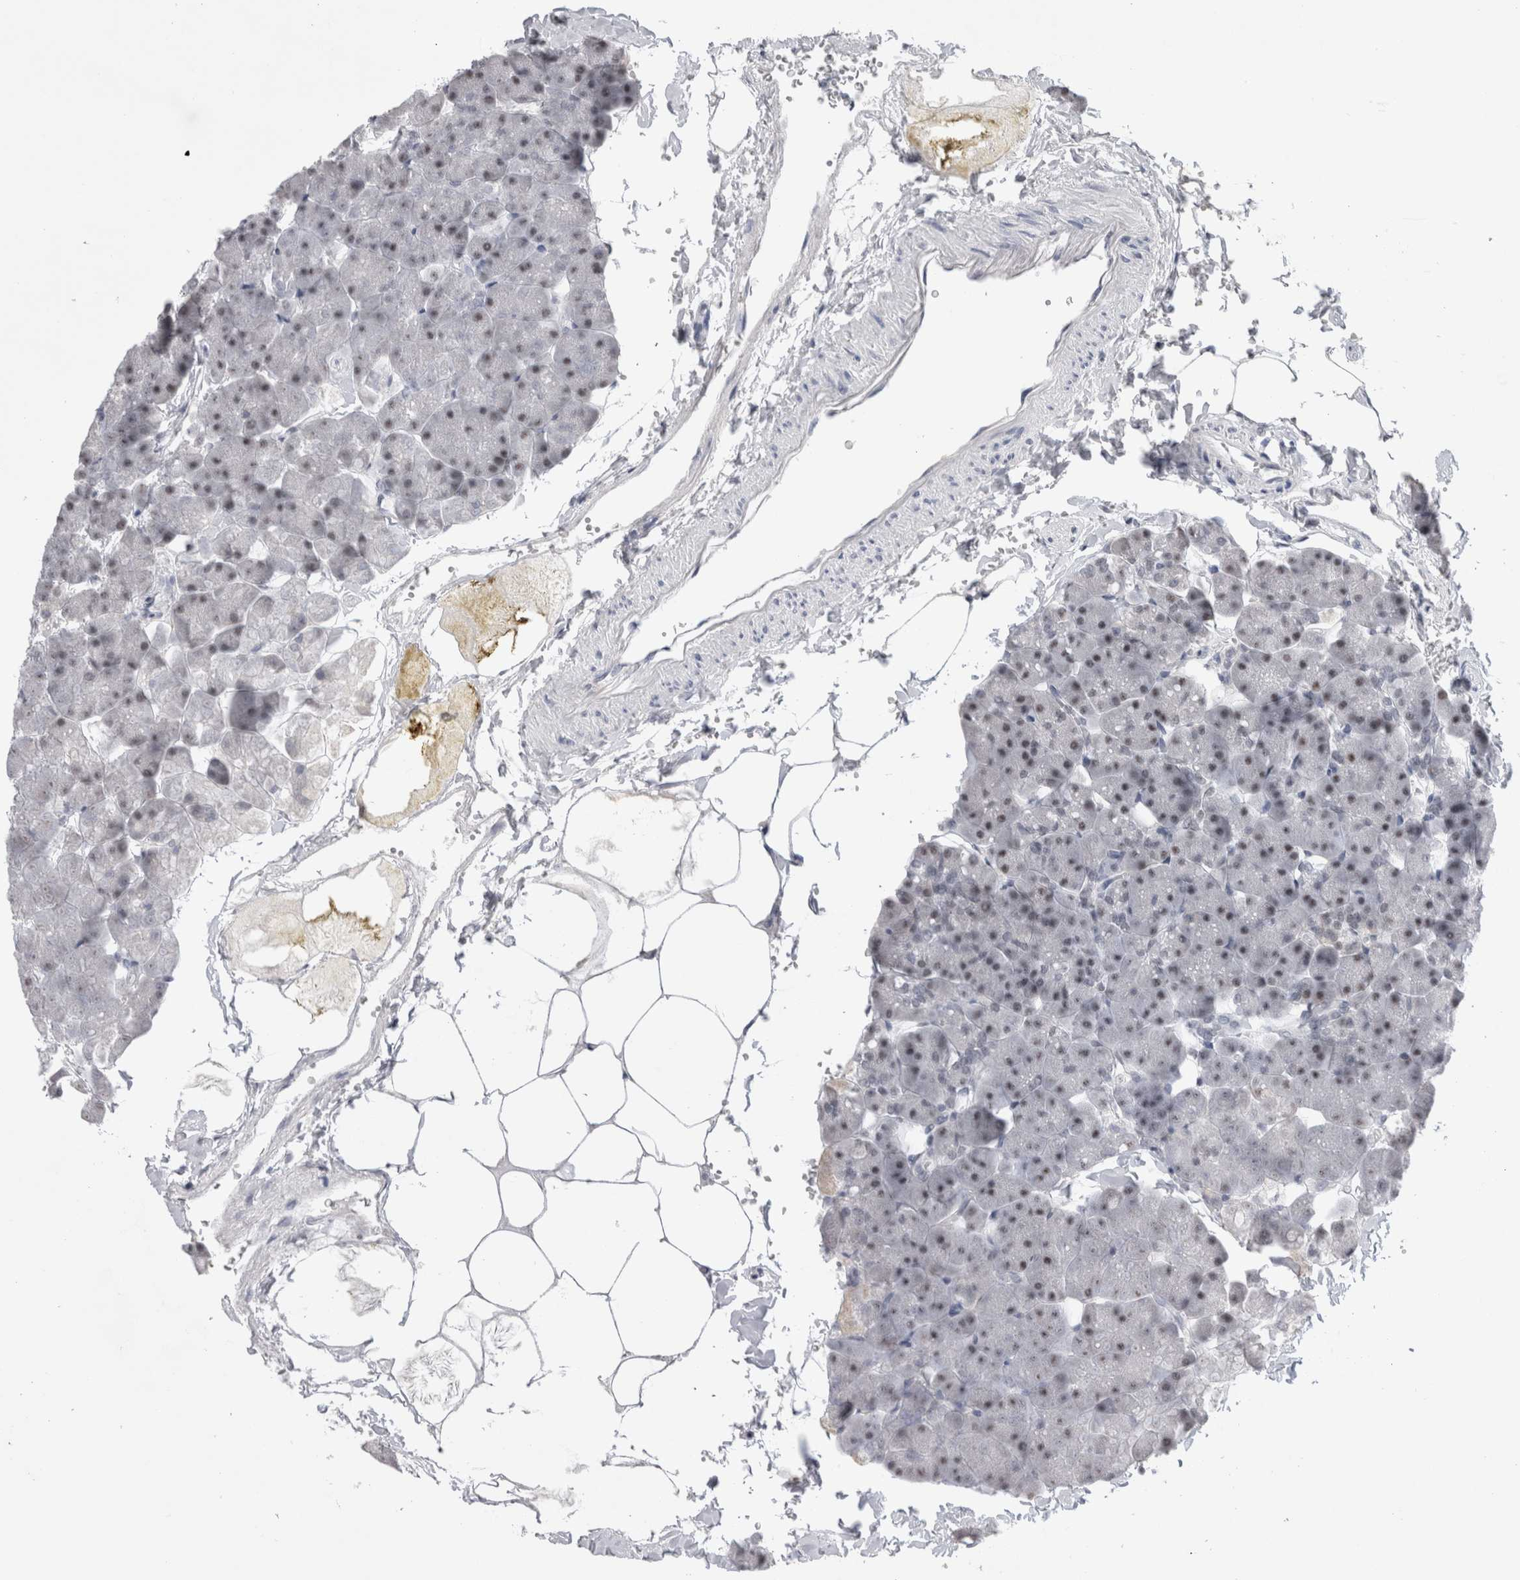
{"staining": {"intensity": "moderate", "quantity": ">75%", "location": "nuclear"}, "tissue": "pancreas", "cell_type": "Exocrine glandular cells", "image_type": "normal", "snomed": [{"axis": "morphology", "description": "Normal tissue, NOS"}, {"axis": "topography", "description": "Pancreas"}], "caption": "This micrograph demonstrates immunohistochemistry staining of normal pancreas, with medium moderate nuclear staining in about >75% of exocrine glandular cells.", "gene": "API5", "patient": {"sex": "male", "age": 35}}